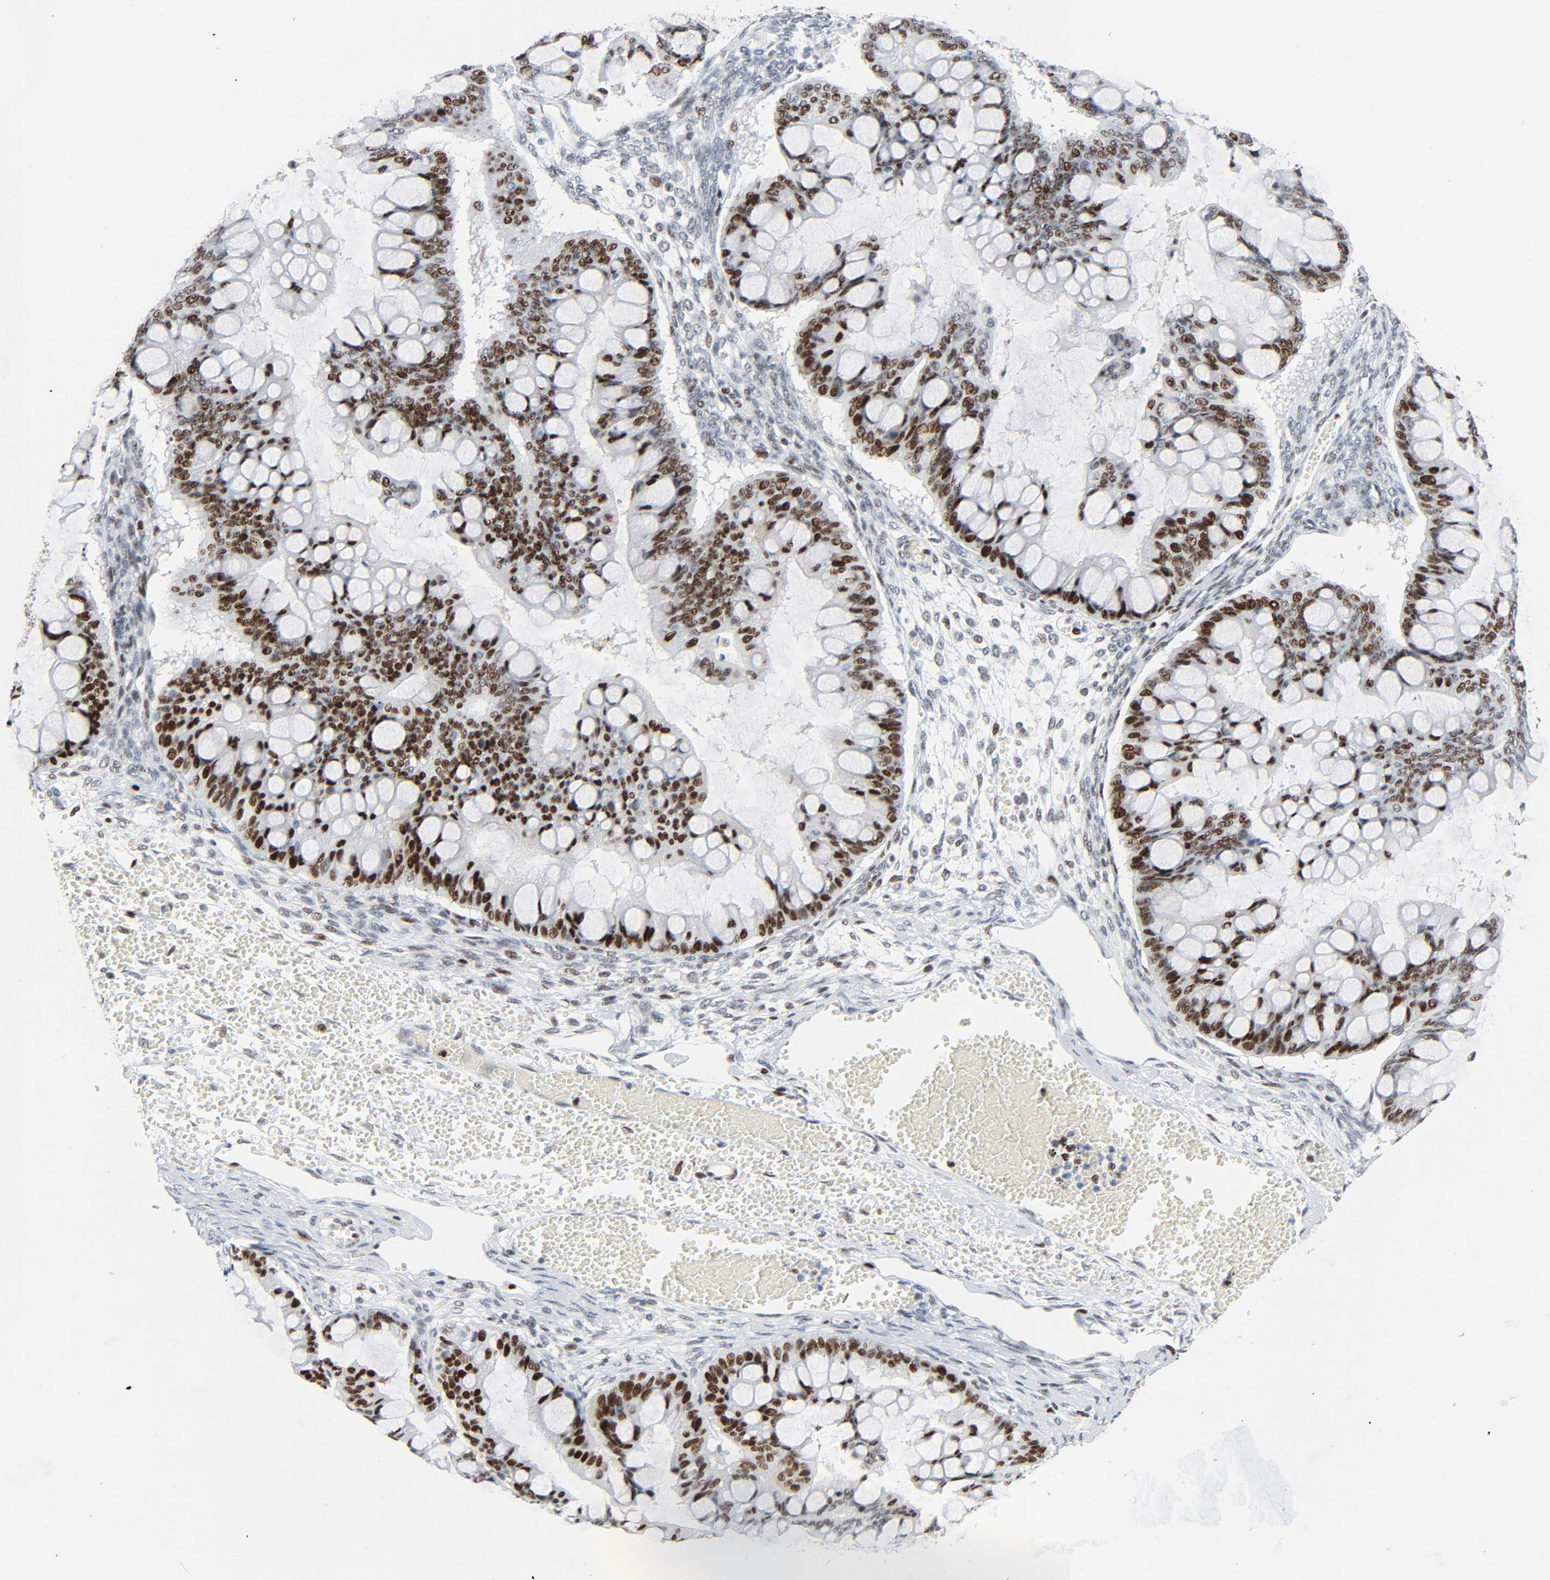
{"staining": {"intensity": "strong", "quantity": ">75%", "location": "nuclear"}, "tissue": "ovarian cancer", "cell_type": "Tumor cells", "image_type": "cancer", "snomed": [{"axis": "morphology", "description": "Cystadenocarcinoma, mucinous, NOS"}, {"axis": "topography", "description": "Ovary"}], "caption": "A brown stain shows strong nuclear positivity of a protein in mucinous cystadenocarcinoma (ovarian) tumor cells. The protein of interest is shown in brown color, while the nuclei are stained blue.", "gene": "POLD1", "patient": {"sex": "female", "age": 73}}